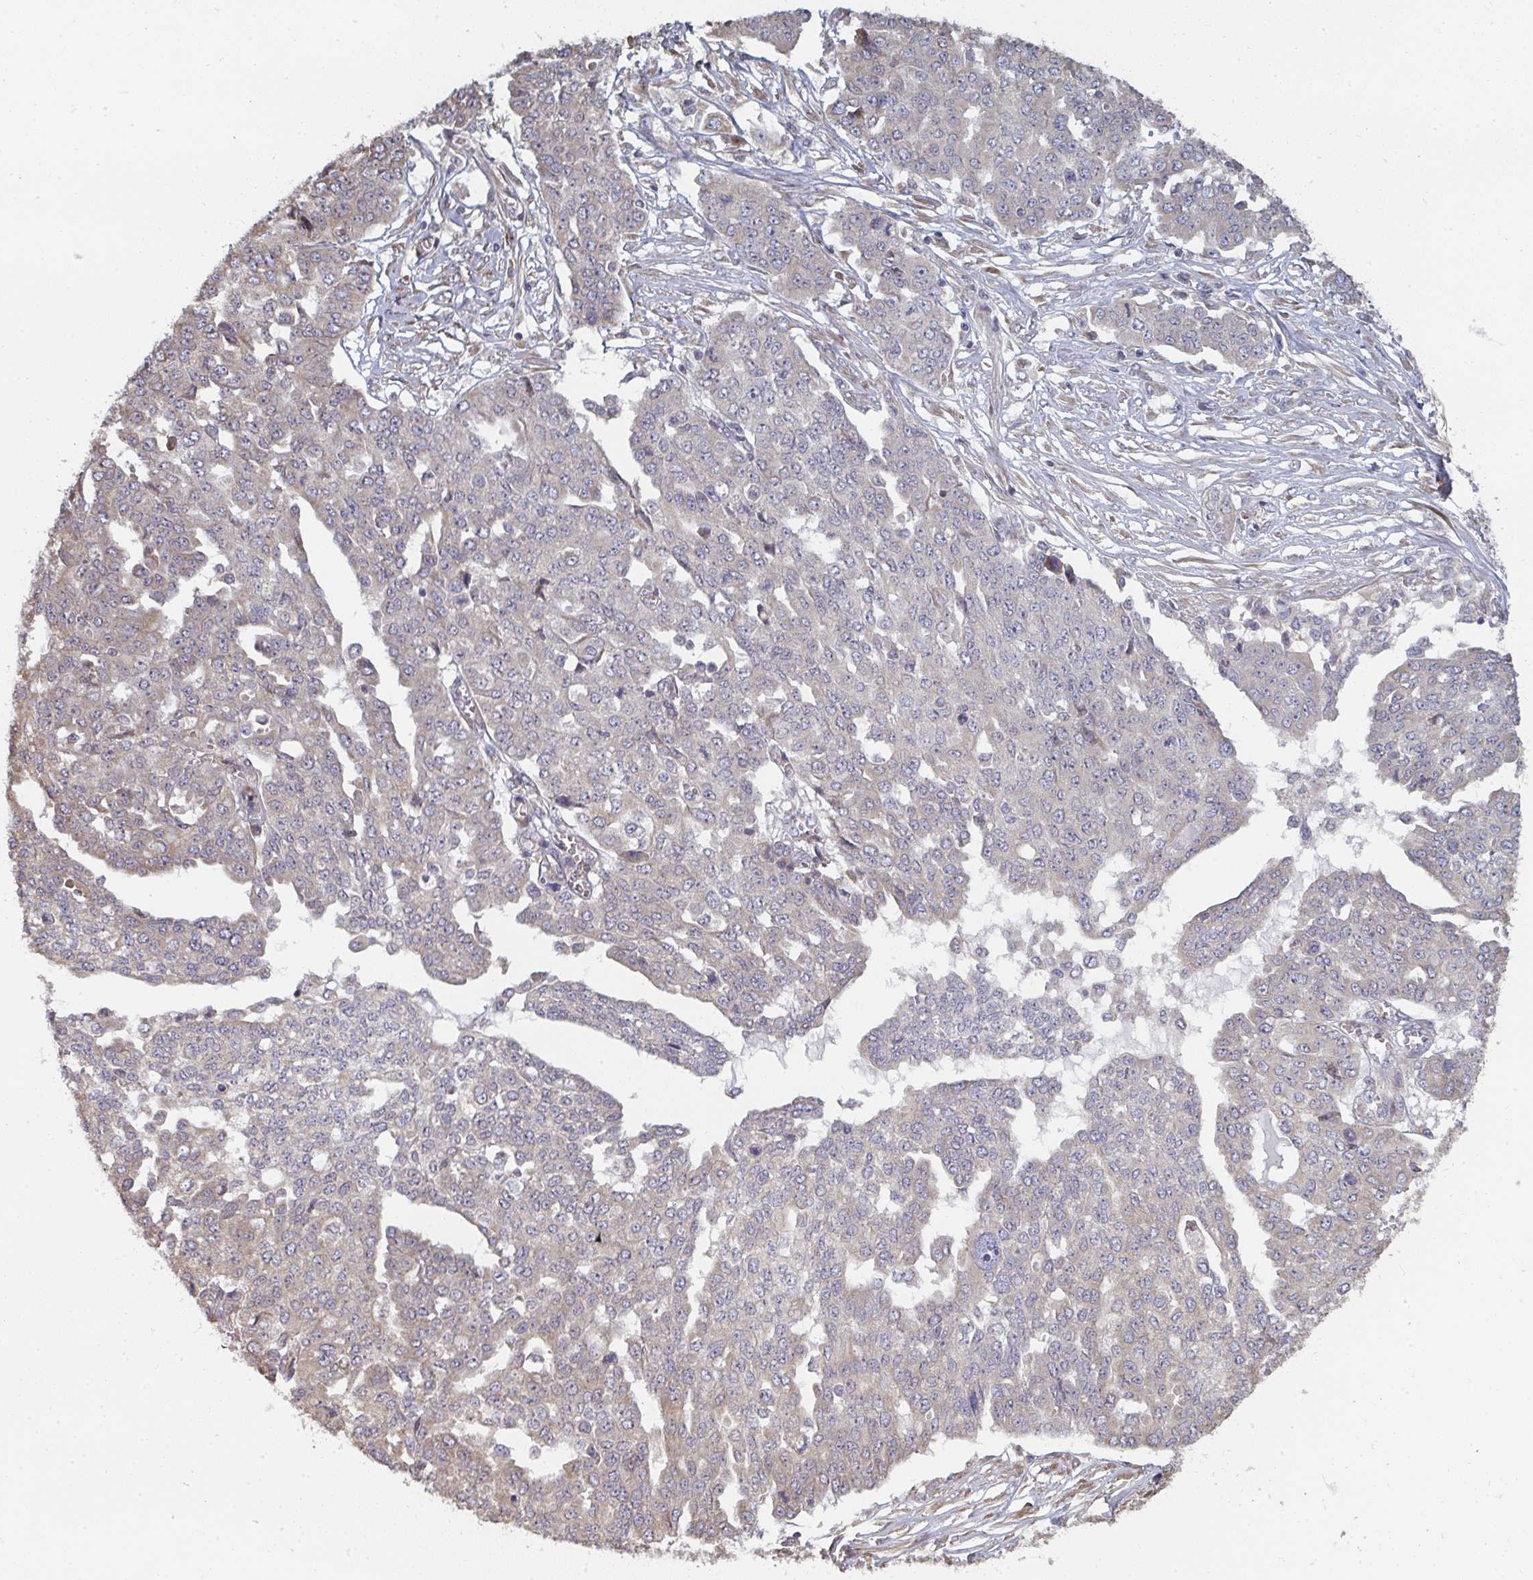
{"staining": {"intensity": "weak", "quantity": "25%-75%", "location": "cytoplasmic/membranous"}, "tissue": "ovarian cancer", "cell_type": "Tumor cells", "image_type": "cancer", "snomed": [{"axis": "morphology", "description": "Cystadenocarcinoma, serous, NOS"}, {"axis": "topography", "description": "Soft tissue"}, {"axis": "topography", "description": "Ovary"}], "caption": "A brown stain highlights weak cytoplasmic/membranous staining of a protein in human ovarian cancer (serous cystadenocarcinoma) tumor cells. The staining was performed using DAB (3,3'-diaminobenzidine) to visualize the protein expression in brown, while the nuclei were stained in blue with hematoxylin (Magnification: 20x).", "gene": "ZFYVE28", "patient": {"sex": "female", "age": 57}}